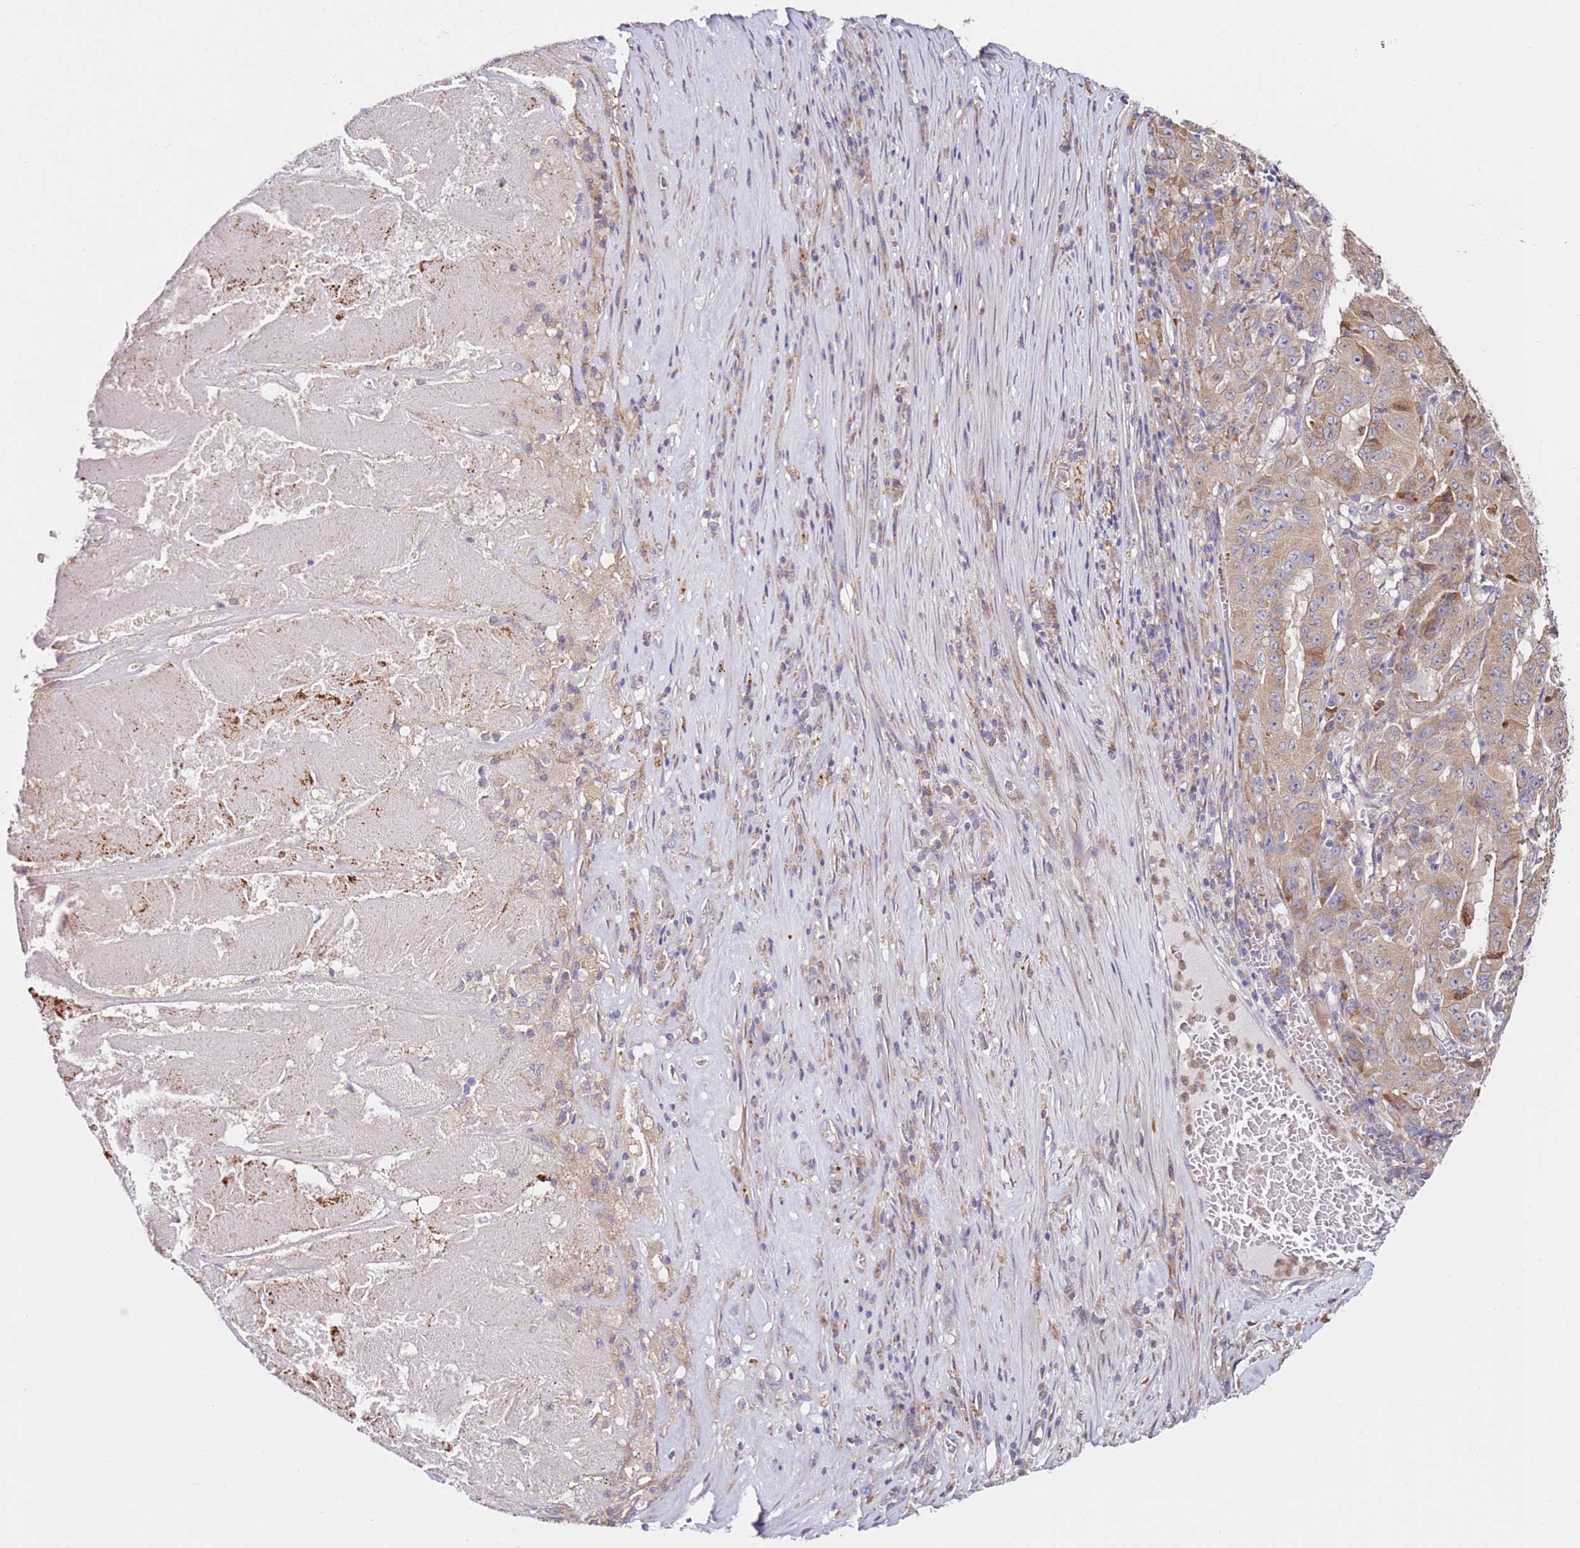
{"staining": {"intensity": "weak", "quantity": ">75%", "location": "cytoplasmic/membranous"}, "tissue": "pancreatic cancer", "cell_type": "Tumor cells", "image_type": "cancer", "snomed": [{"axis": "morphology", "description": "Adenocarcinoma, NOS"}, {"axis": "topography", "description": "Pancreas"}], "caption": "Tumor cells display low levels of weak cytoplasmic/membranous staining in approximately >75% of cells in human pancreatic cancer. (DAB (3,3'-diaminobenzidine) = brown stain, brightfield microscopy at high magnification).", "gene": "CNOT9", "patient": {"sex": "male", "age": 63}}